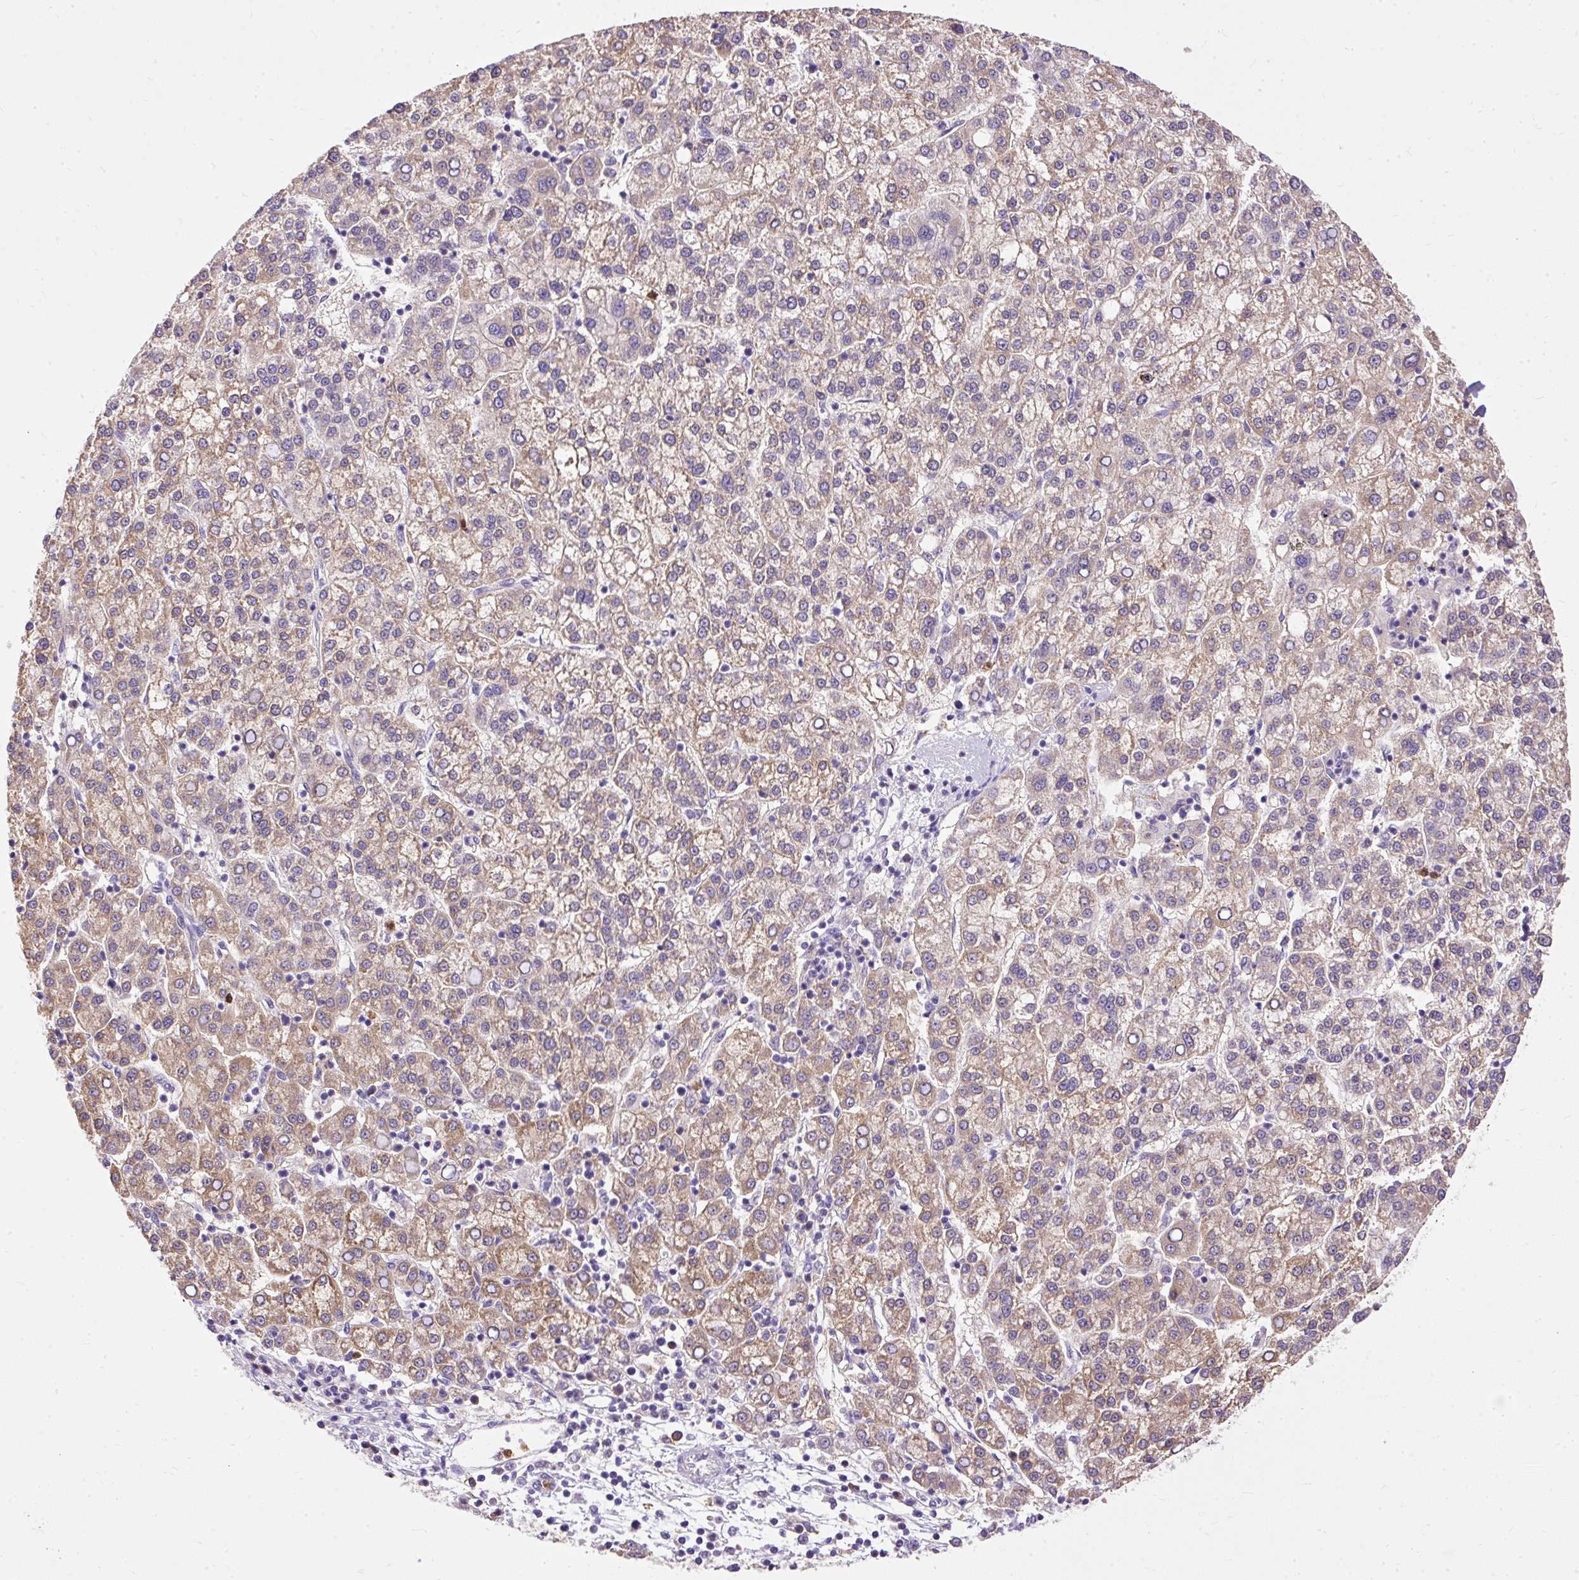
{"staining": {"intensity": "weak", "quantity": ">75%", "location": "cytoplasmic/membranous"}, "tissue": "liver cancer", "cell_type": "Tumor cells", "image_type": "cancer", "snomed": [{"axis": "morphology", "description": "Carcinoma, Hepatocellular, NOS"}, {"axis": "topography", "description": "Liver"}], "caption": "A histopathology image showing weak cytoplasmic/membranous positivity in approximately >75% of tumor cells in liver cancer (hepatocellular carcinoma), as visualized by brown immunohistochemical staining.", "gene": "CTTNBP2", "patient": {"sex": "female", "age": 58}}